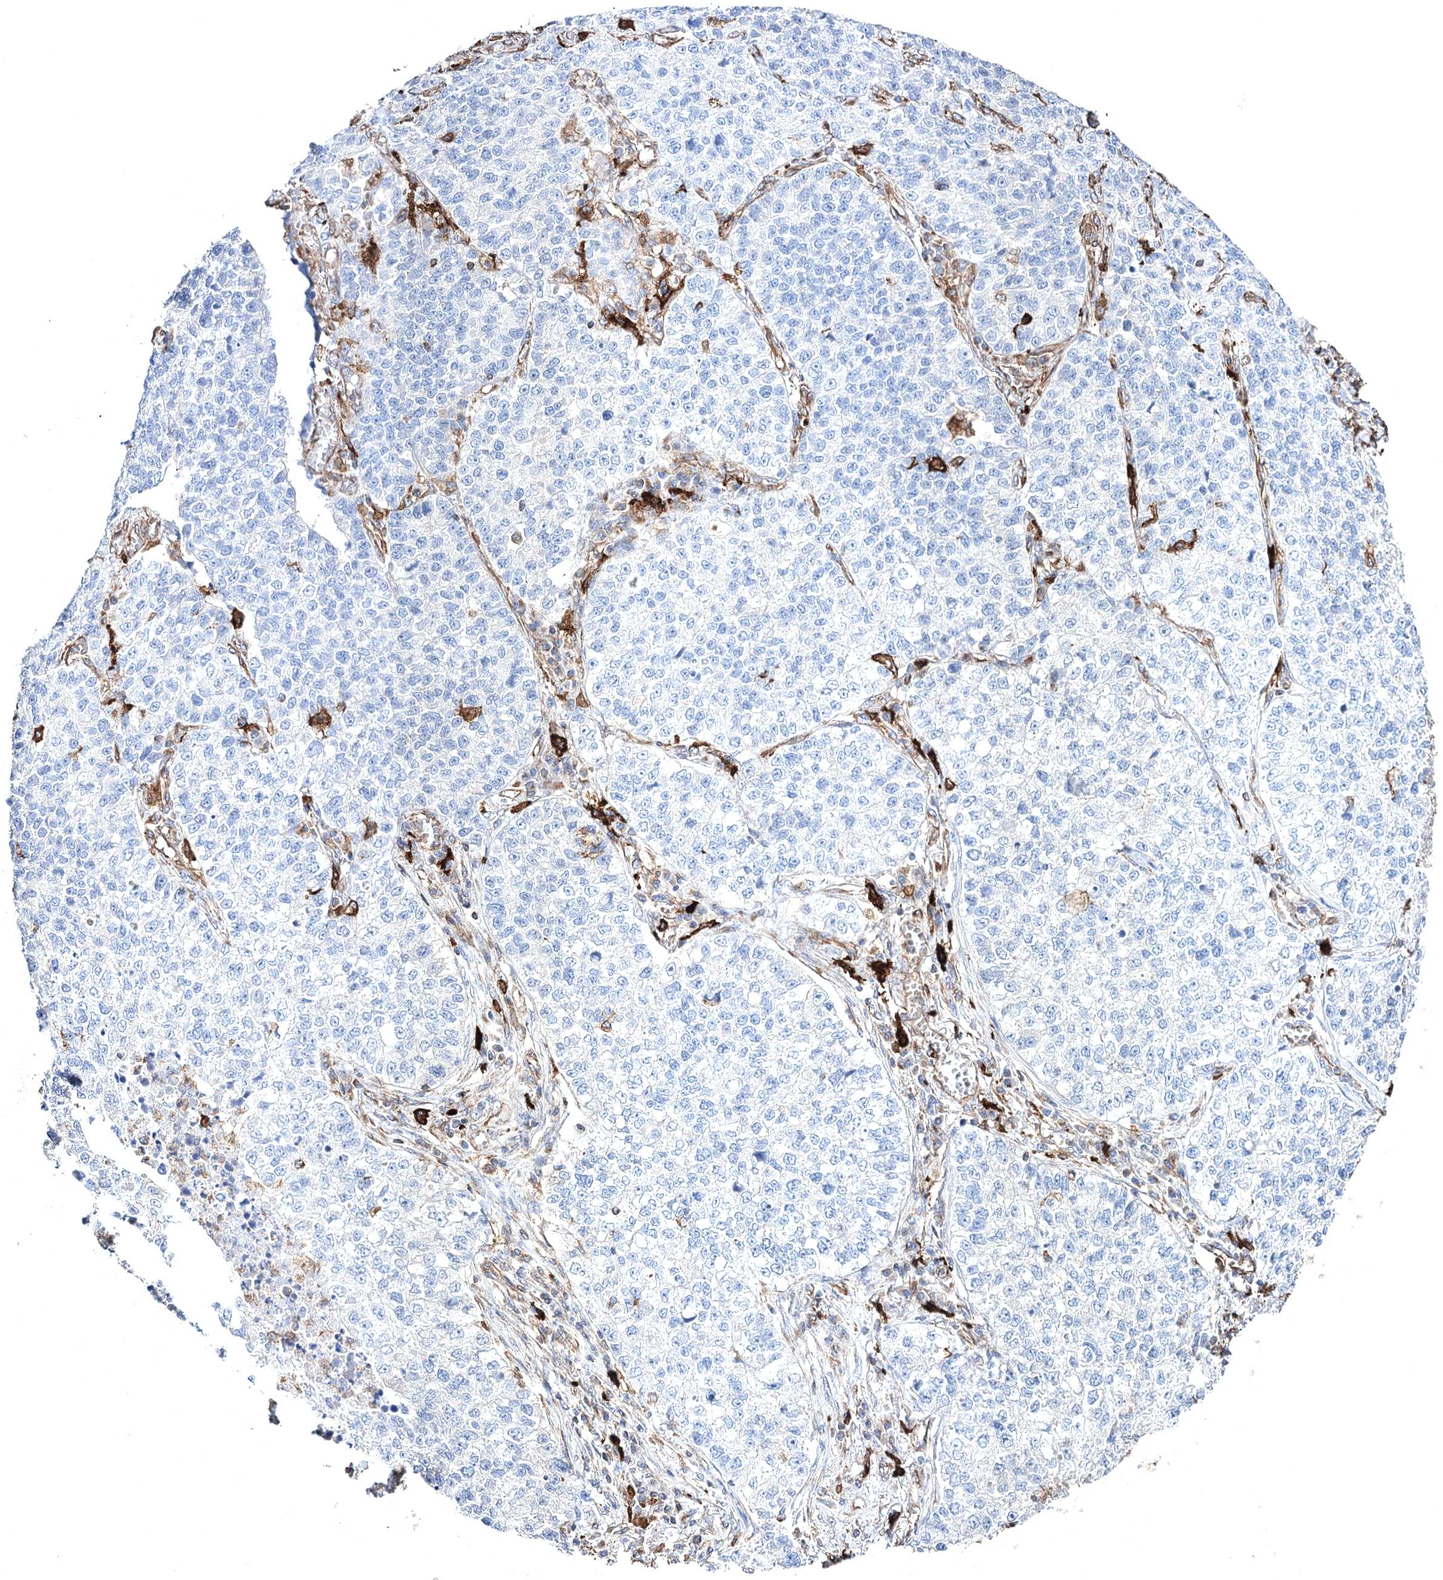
{"staining": {"intensity": "negative", "quantity": "none", "location": "none"}, "tissue": "lung cancer", "cell_type": "Tumor cells", "image_type": "cancer", "snomed": [{"axis": "morphology", "description": "Adenocarcinoma, NOS"}, {"axis": "topography", "description": "Lung"}], "caption": "DAB (3,3'-diaminobenzidine) immunohistochemical staining of lung cancer (adenocarcinoma) displays no significant expression in tumor cells.", "gene": "CLEC4M", "patient": {"sex": "male", "age": 49}}